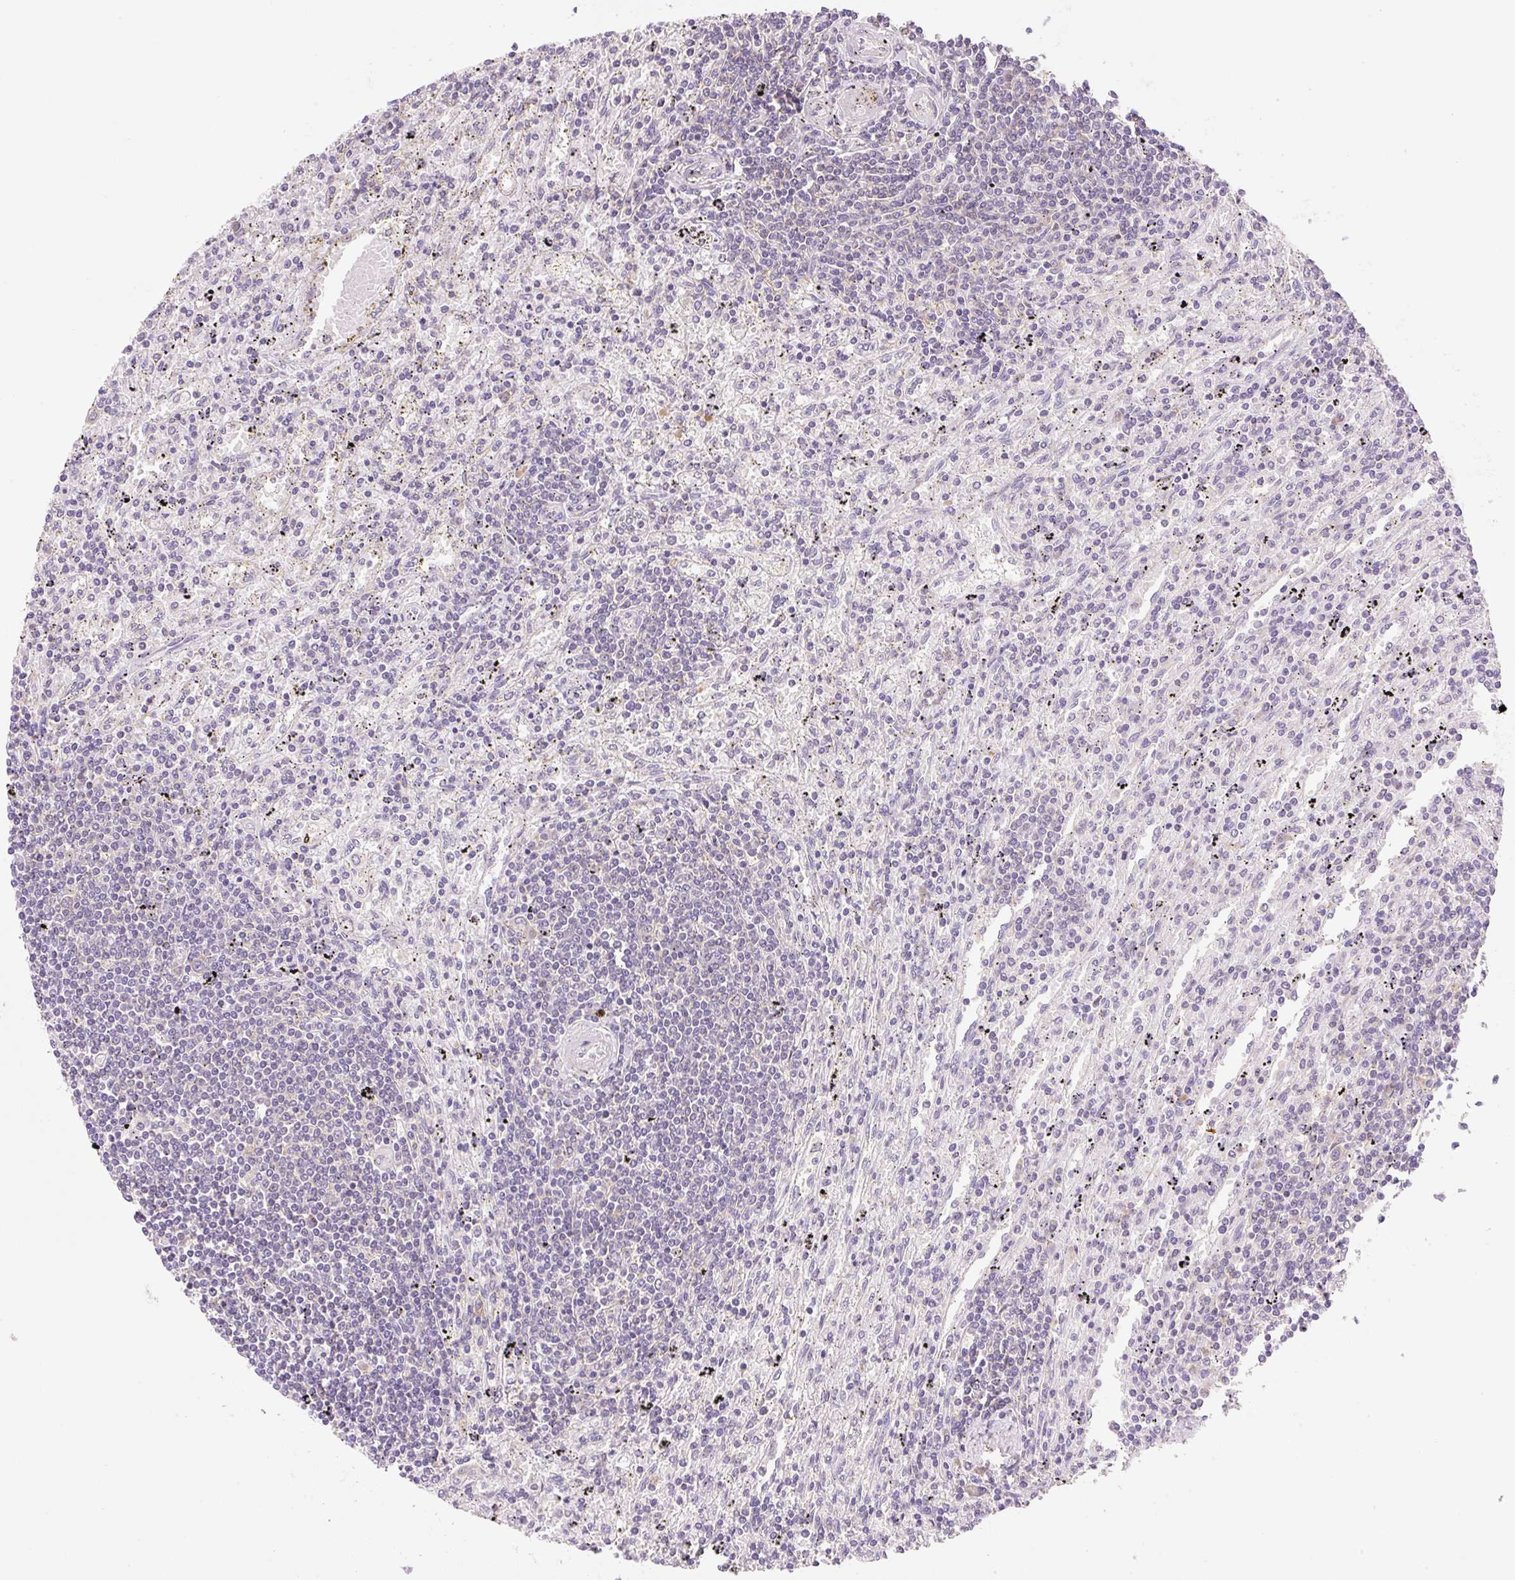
{"staining": {"intensity": "negative", "quantity": "none", "location": "none"}, "tissue": "lymphoma", "cell_type": "Tumor cells", "image_type": "cancer", "snomed": [{"axis": "morphology", "description": "Malignant lymphoma, non-Hodgkin's type, Low grade"}, {"axis": "topography", "description": "Spleen"}], "caption": "This is a micrograph of IHC staining of low-grade malignant lymphoma, non-Hodgkin's type, which shows no staining in tumor cells.", "gene": "RPL18A", "patient": {"sex": "male", "age": 76}}